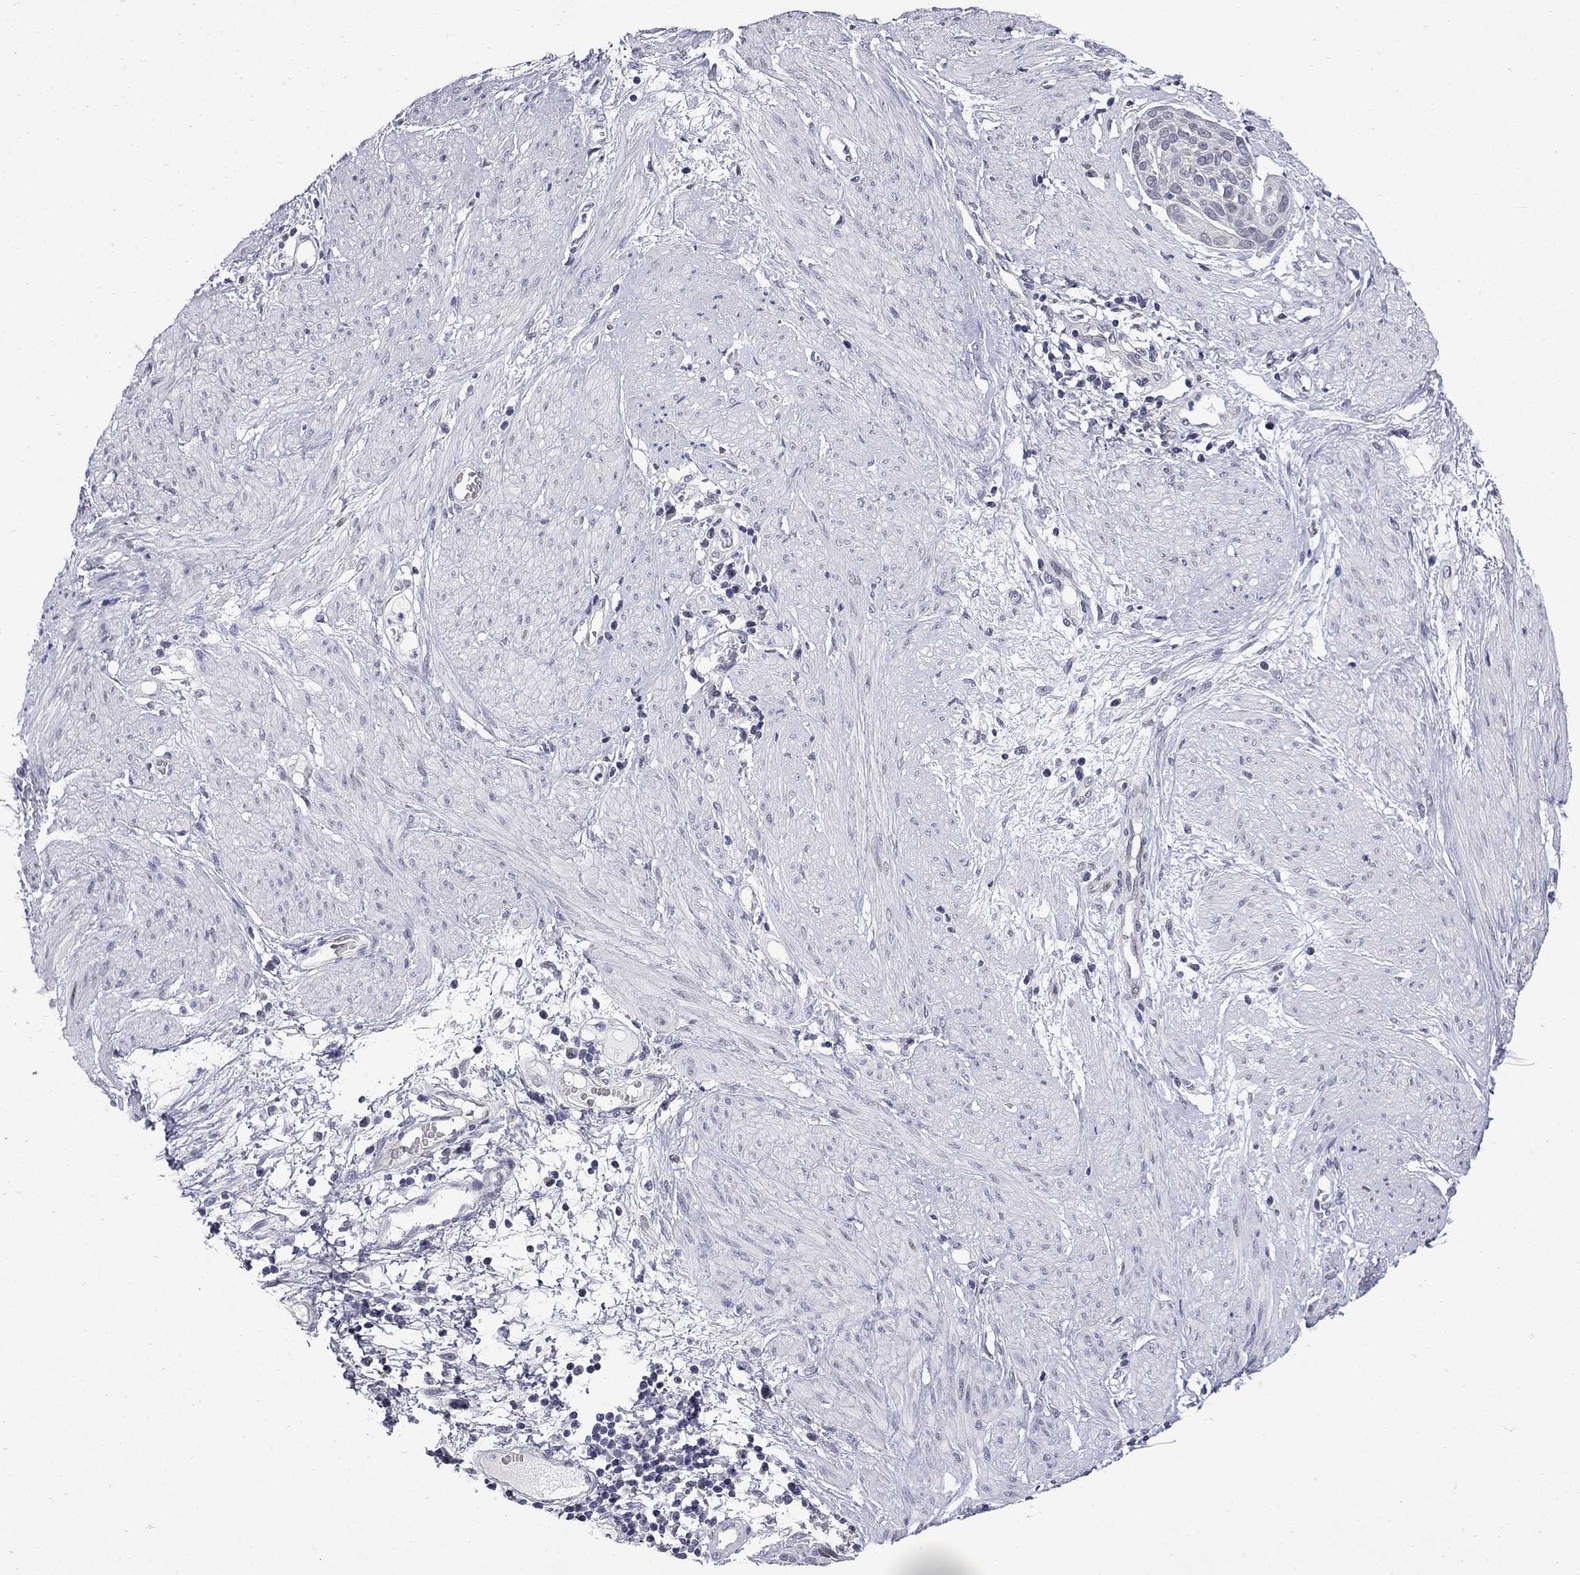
{"staining": {"intensity": "negative", "quantity": "none", "location": "none"}, "tissue": "cervical cancer", "cell_type": "Tumor cells", "image_type": "cancer", "snomed": [{"axis": "morphology", "description": "Squamous cell carcinoma, NOS"}, {"axis": "topography", "description": "Cervix"}], "caption": "DAB immunohistochemical staining of human squamous cell carcinoma (cervical) displays no significant positivity in tumor cells.", "gene": "HTR4", "patient": {"sex": "female", "age": 39}}